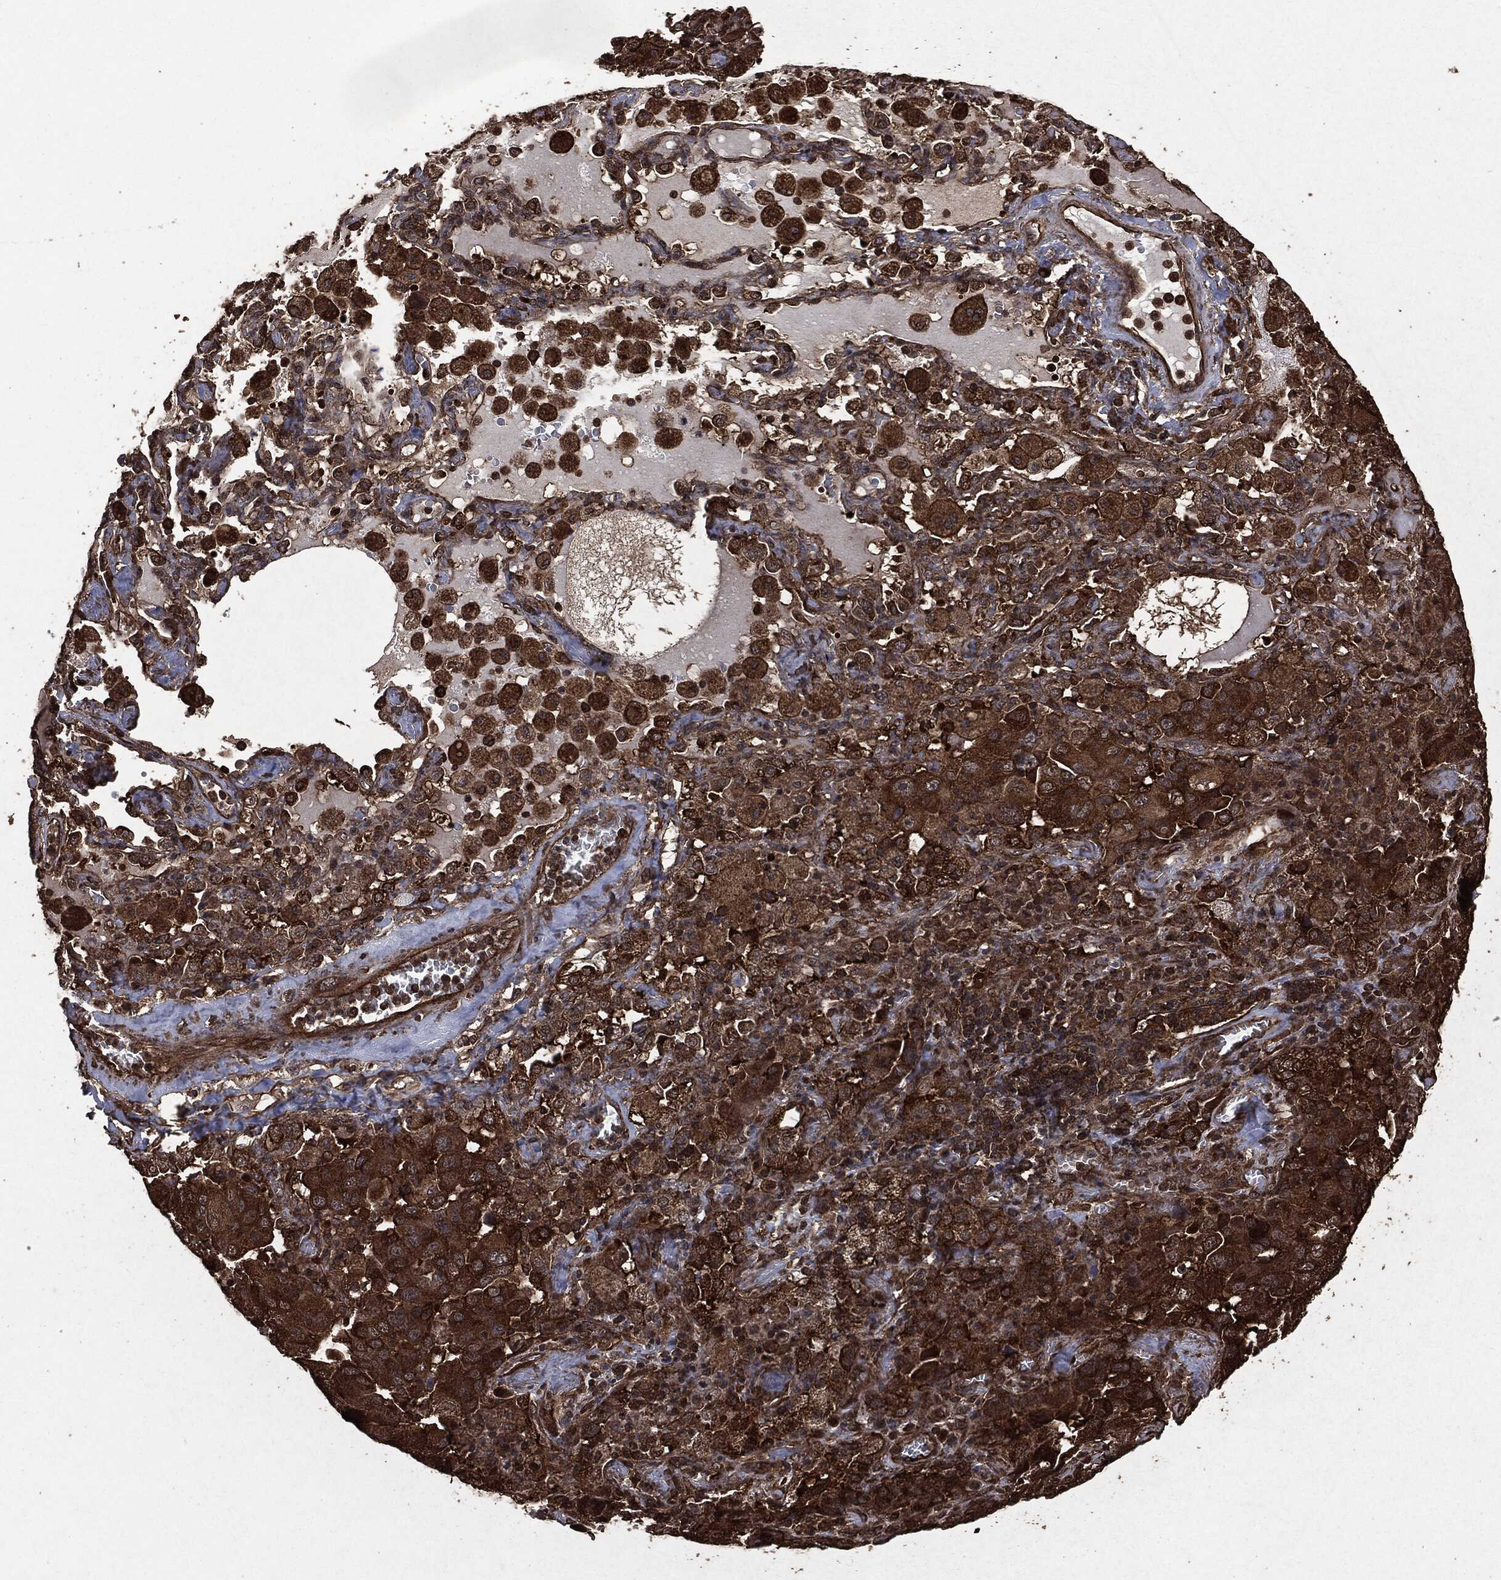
{"staining": {"intensity": "strong", "quantity": ">75%", "location": "cytoplasmic/membranous"}, "tissue": "lung cancer", "cell_type": "Tumor cells", "image_type": "cancer", "snomed": [{"axis": "morphology", "description": "Adenocarcinoma, NOS"}, {"axis": "topography", "description": "Lung"}], "caption": "Protein expression analysis of lung cancer (adenocarcinoma) reveals strong cytoplasmic/membranous expression in approximately >75% of tumor cells.", "gene": "HRAS", "patient": {"sex": "female", "age": 61}}